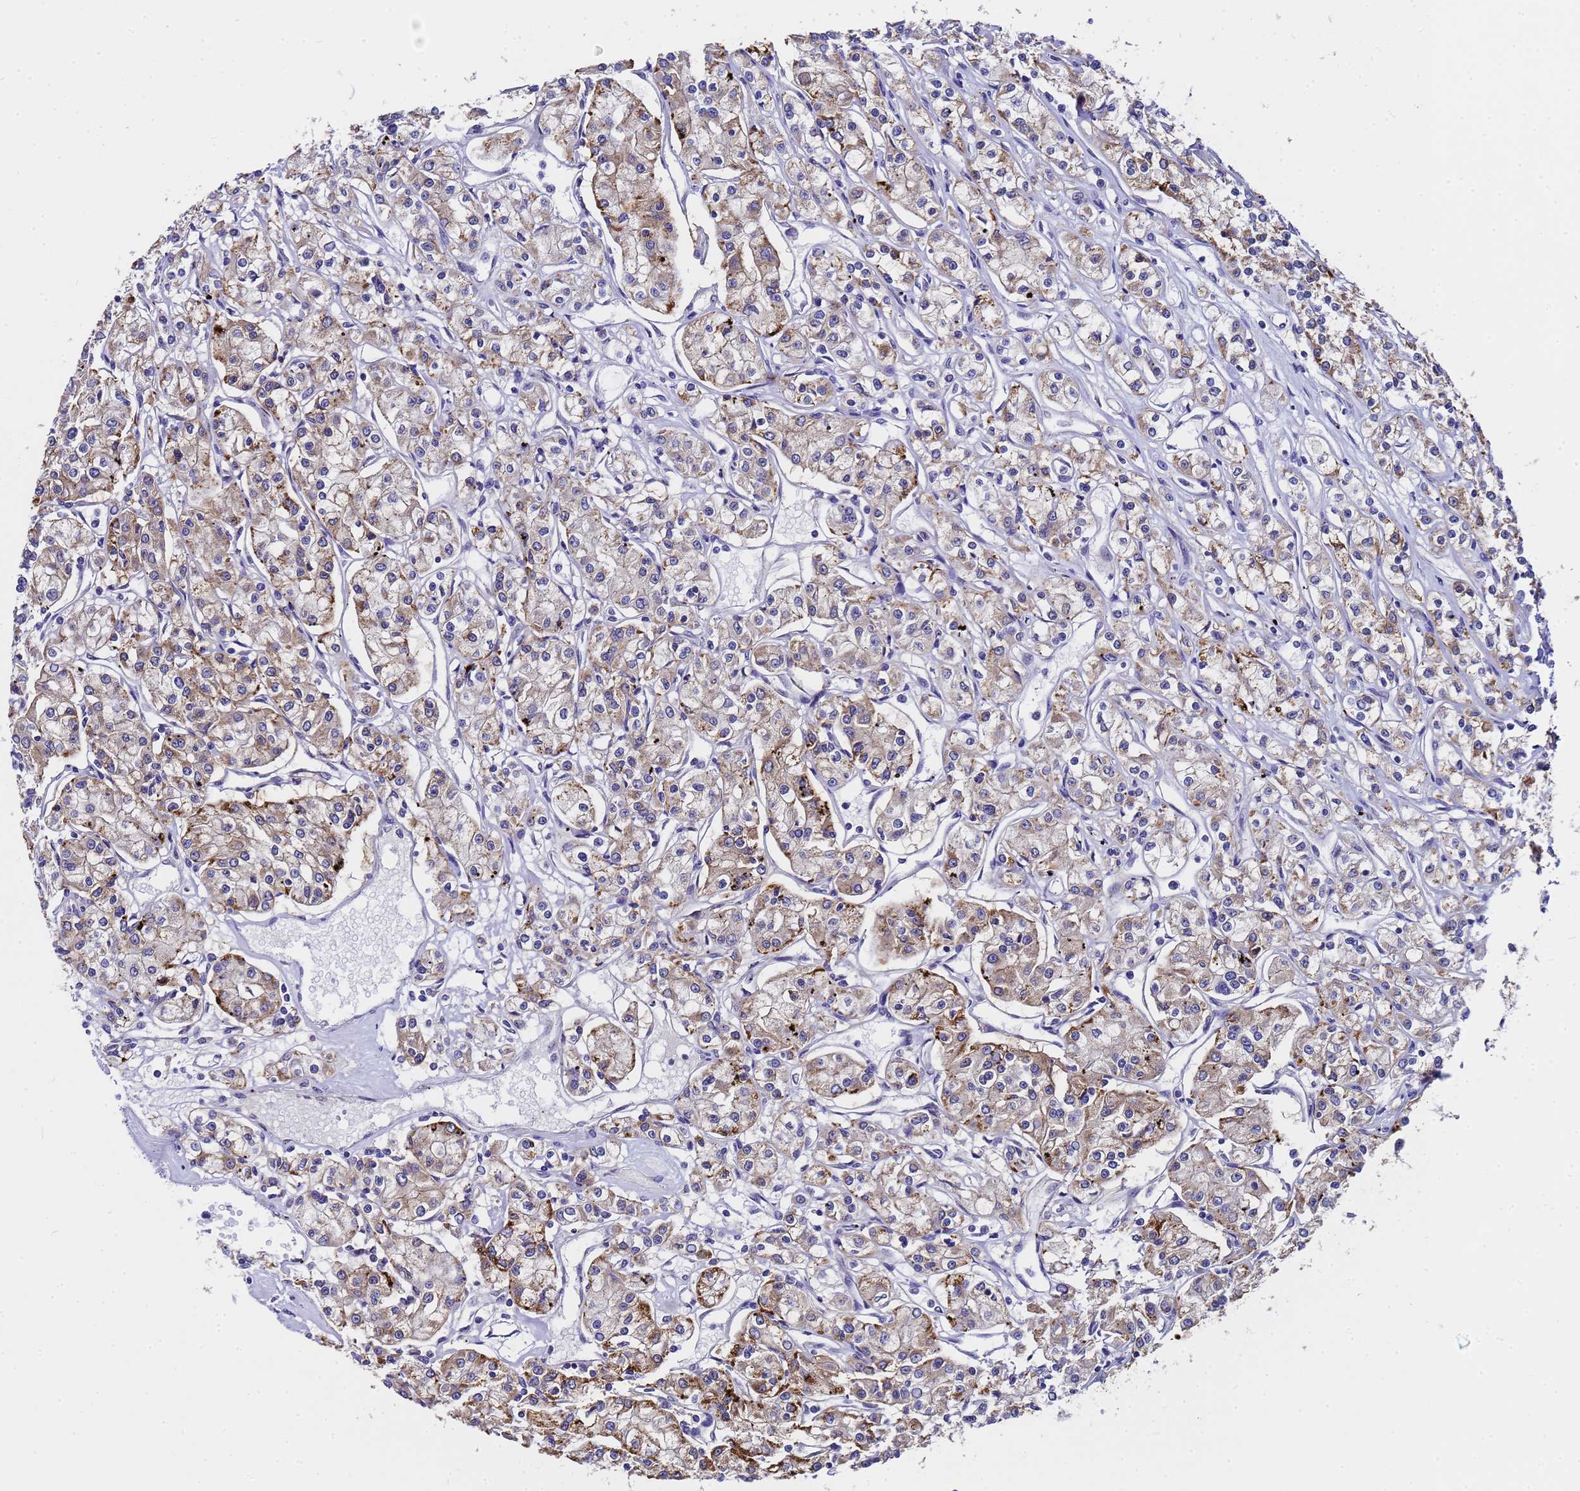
{"staining": {"intensity": "moderate", "quantity": ">75%", "location": "cytoplasmic/membranous"}, "tissue": "renal cancer", "cell_type": "Tumor cells", "image_type": "cancer", "snomed": [{"axis": "morphology", "description": "Adenocarcinoma, NOS"}, {"axis": "topography", "description": "Kidney"}], "caption": "Protein staining exhibits moderate cytoplasmic/membranous positivity in approximately >75% of tumor cells in renal adenocarcinoma.", "gene": "ANAPC13", "patient": {"sex": "female", "age": 59}}